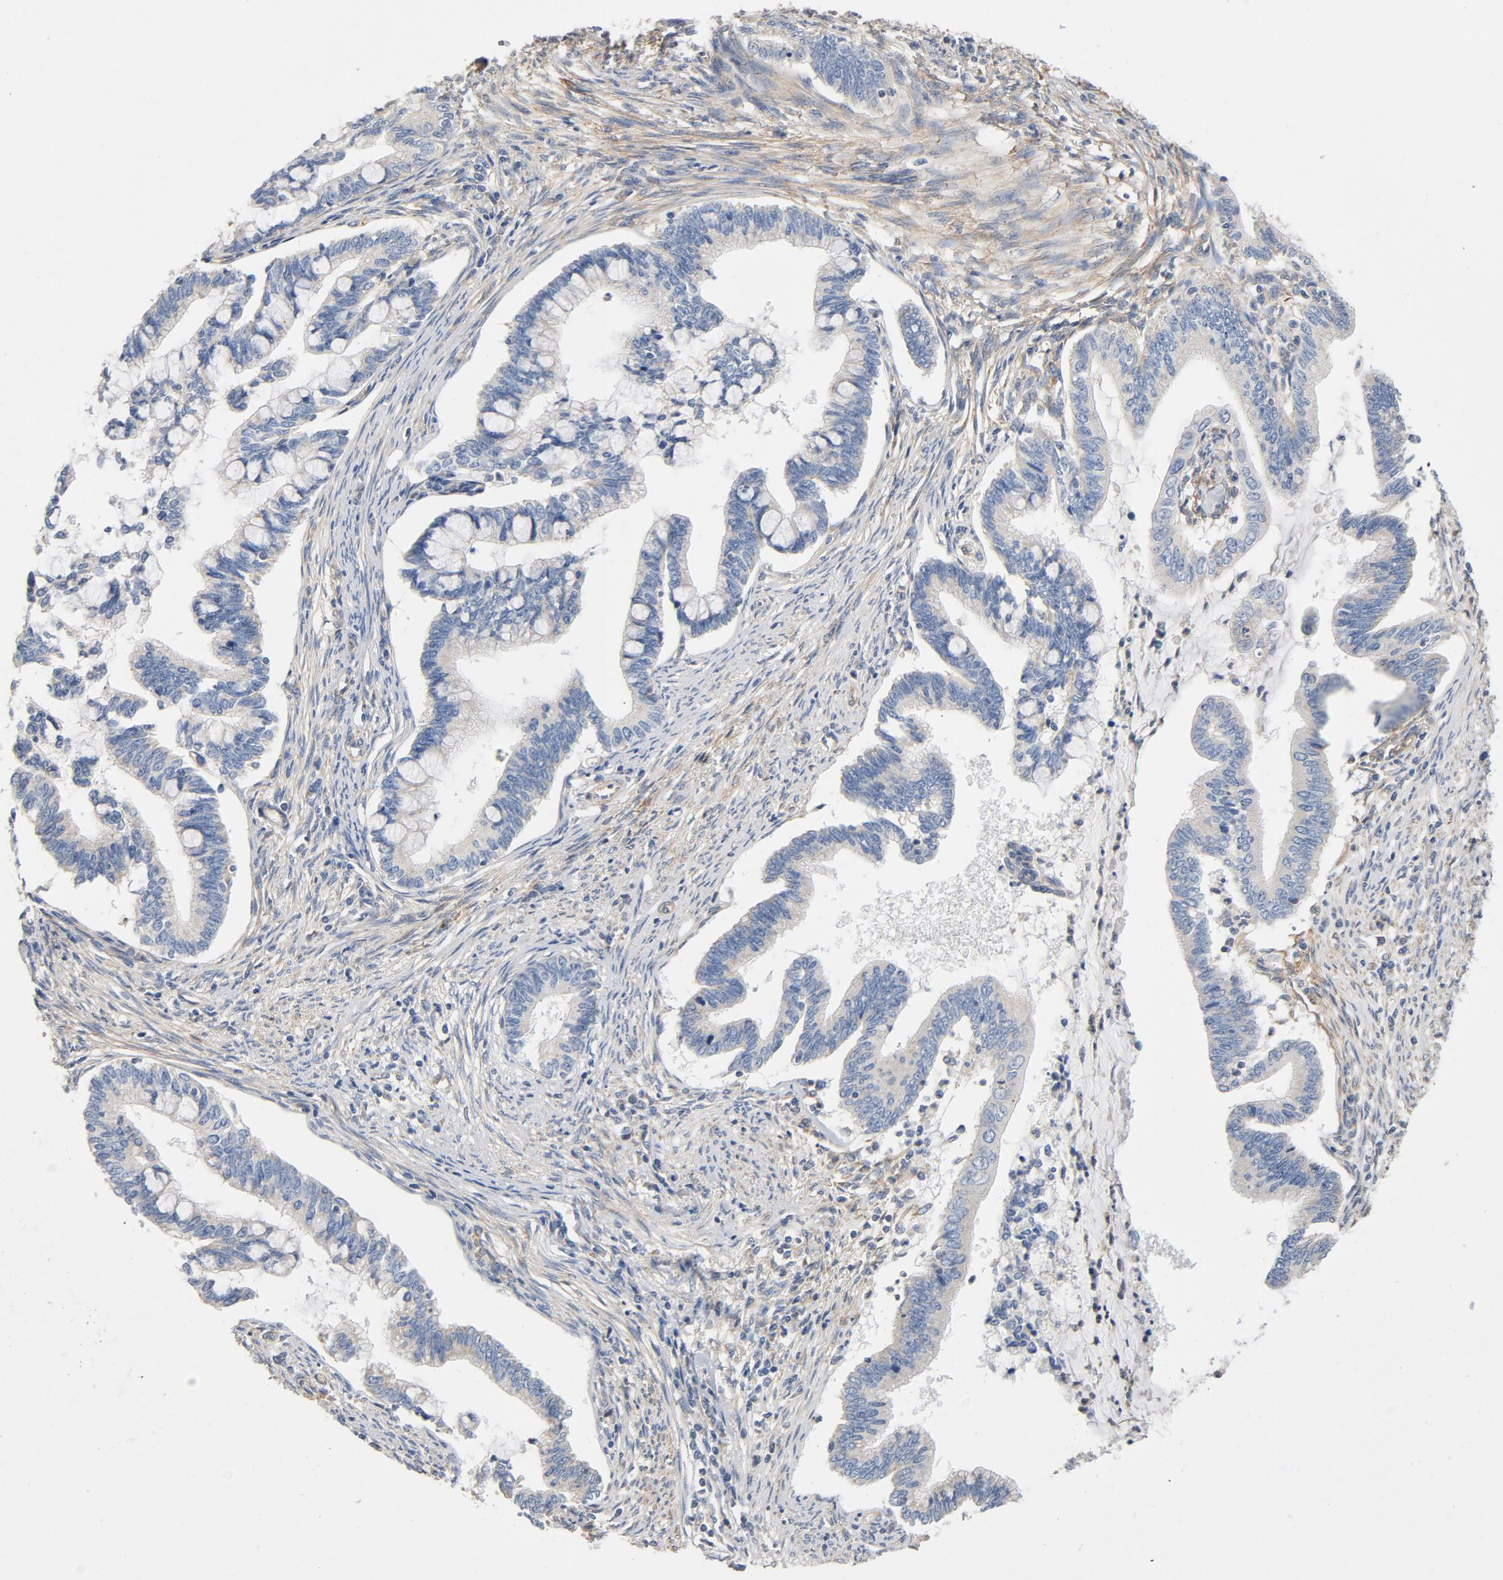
{"staining": {"intensity": "negative", "quantity": "none", "location": "none"}, "tissue": "cervical cancer", "cell_type": "Tumor cells", "image_type": "cancer", "snomed": [{"axis": "morphology", "description": "Adenocarcinoma, NOS"}, {"axis": "topography", "description": "Cervix"}], "caption": "Micrograph shows no protein positivity in tumor cells of cervical adenocarcinoma tissue.", "gene": "ILK", "patient": {"sex": "female", "age": 36}}